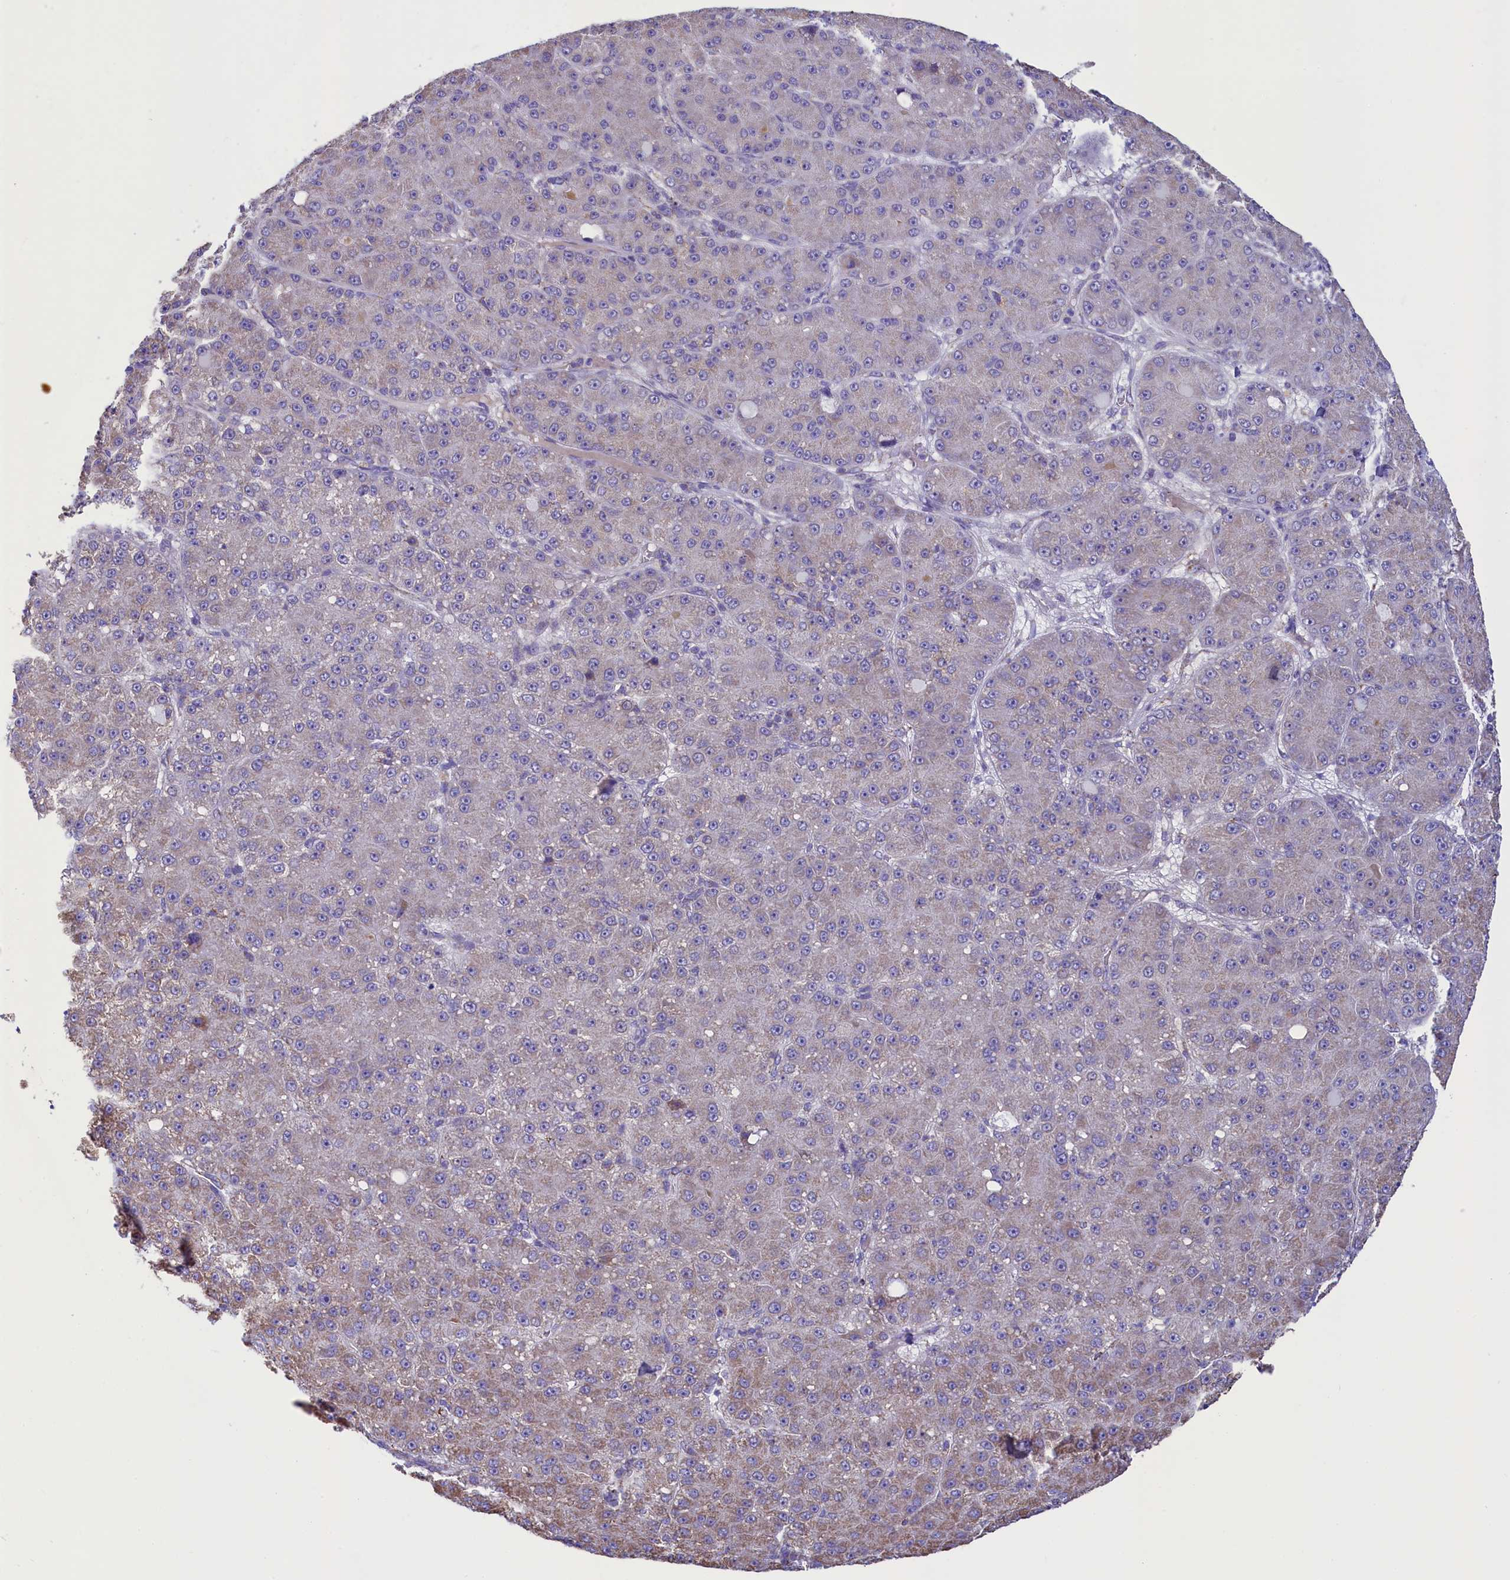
{"staining": {"intensity": "weak", "quantity": "<25%", "location": "cytoplasmic/membranous"}, "tissue": "liver cancer", "cell_type": "Tumor cells", "image_type": "cancer", "snomed": [{"axis": "morphology", "description": "Carcinoma, Hepatocellular, NOS"}, {"axis": "topography", "description": "Liver"}], "caption": "Tumor cells are negative for protein expression in human liver cancer (hepatocellular carcinoma).", "gene": "IDH3A", "patient": {"sex": "male", "age": 67}}